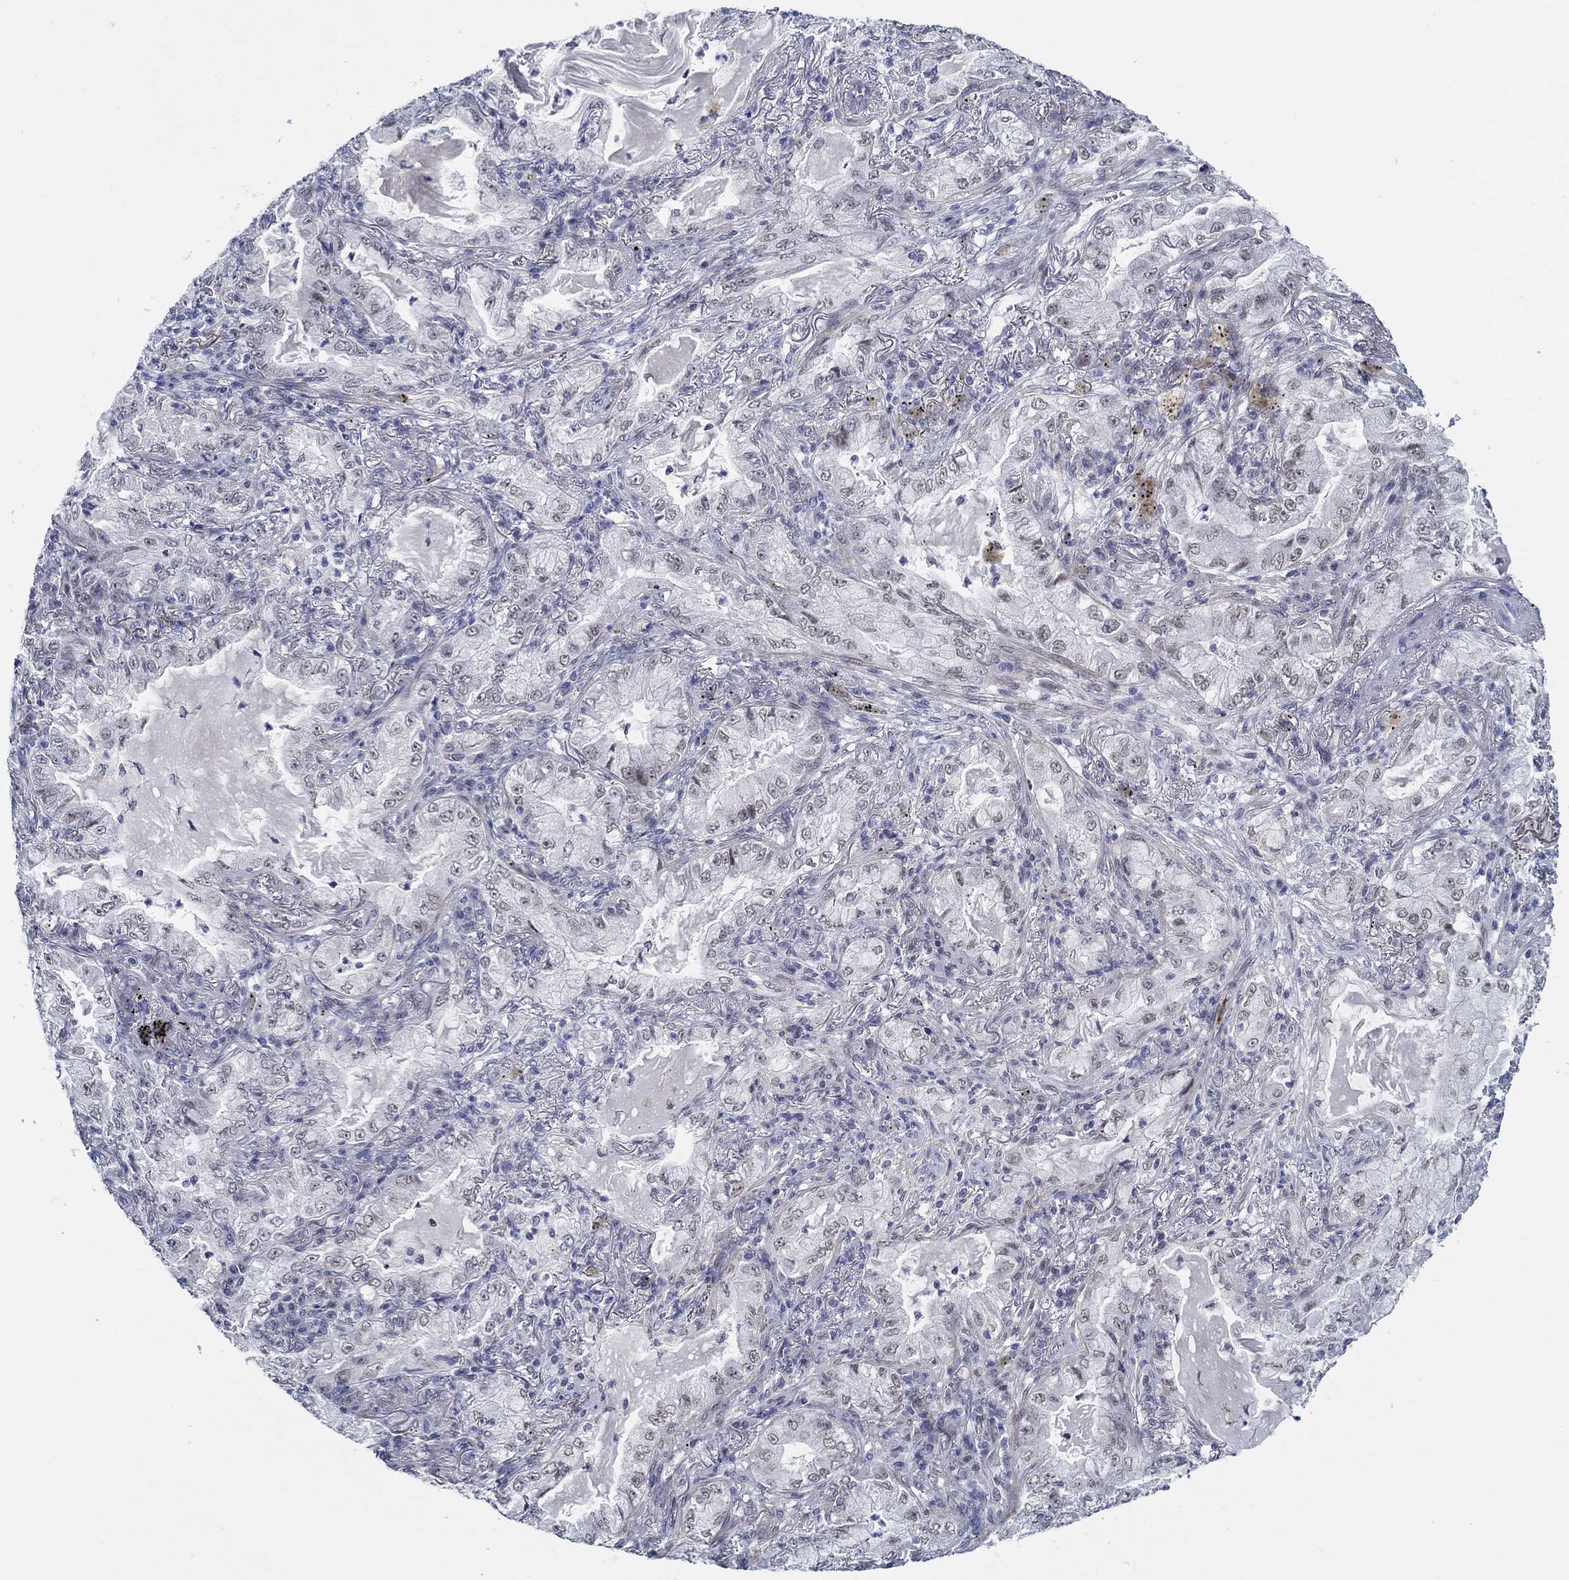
{"staining": {"intensity": "weak", "quantity": "<25%", "location": "nuclear"}, "tissue": "lung cancer", "cell_type": "Tumor cells", "image_type": "cancer", "snomed": [{"axis": "morphology", "description": "Adenocarcinoma, NOS"}, {"axis": "topography", "description": "Lung"}], "caption": "Lung cancer (adenocarcinoma) stained for a protein using immunohistochemistry (IHC) reveals no expression tumor cells.", "gene": "SLC34A1", "patient": {"sex": "female", "age": 73}}